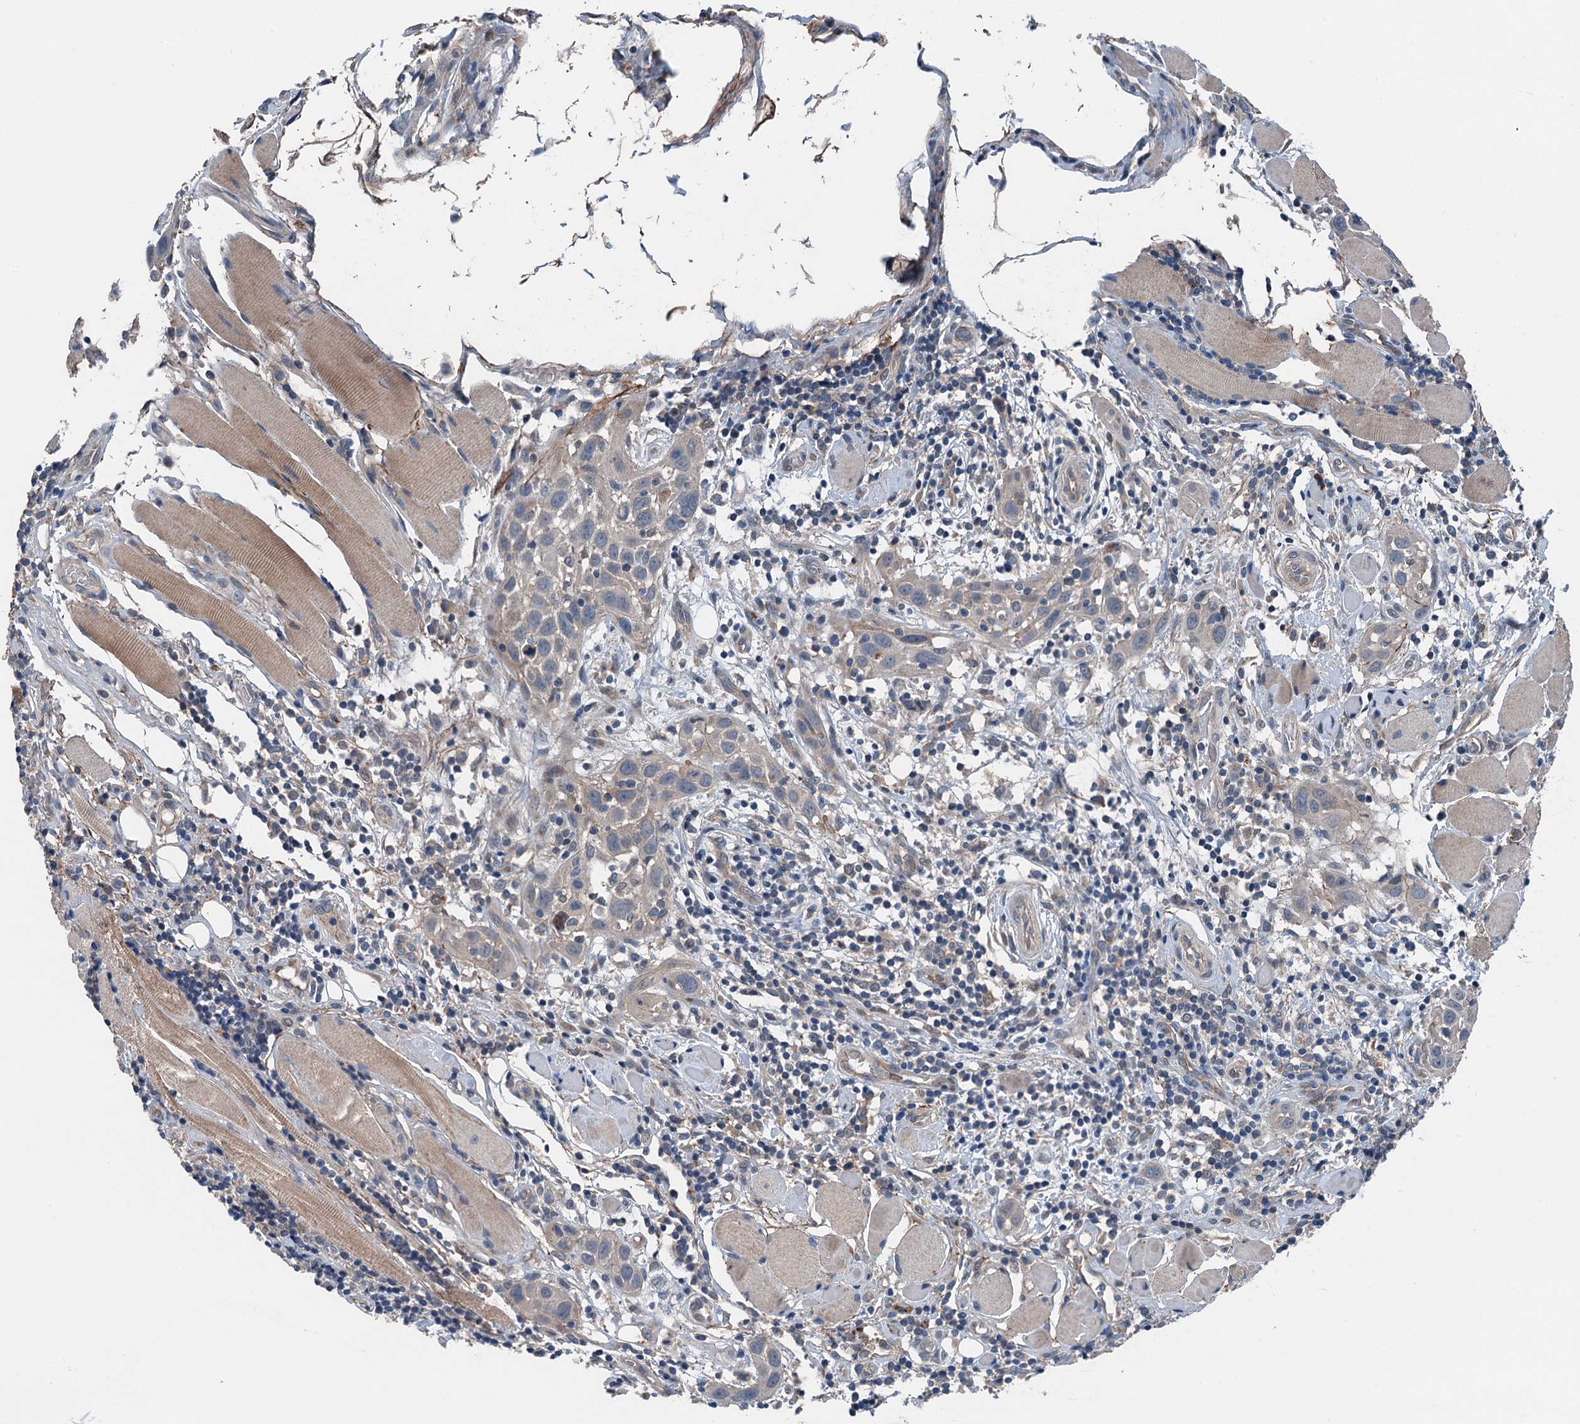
{"staining": {"intensity": "negative", "quantity": "none", "location": "none"}, "tissue": "head and neck cancer", "cell_type": "Tumor cells", "image_type": "cancer", "snomed": [{"axis": "morphology", "description": "Squamous cell carcinoma, NOS"}, {"axis": "topography", "description": "Oral tissue"}, {"axis": "topography", "description": "Head-Neck"}], "caption": "IHC of human head and neck cancer (squamous cell carcinoma) reveals no positivity in tumor cells.", "gene": "SLC2A10", "patient": {"sex": "female", "age": 50}}